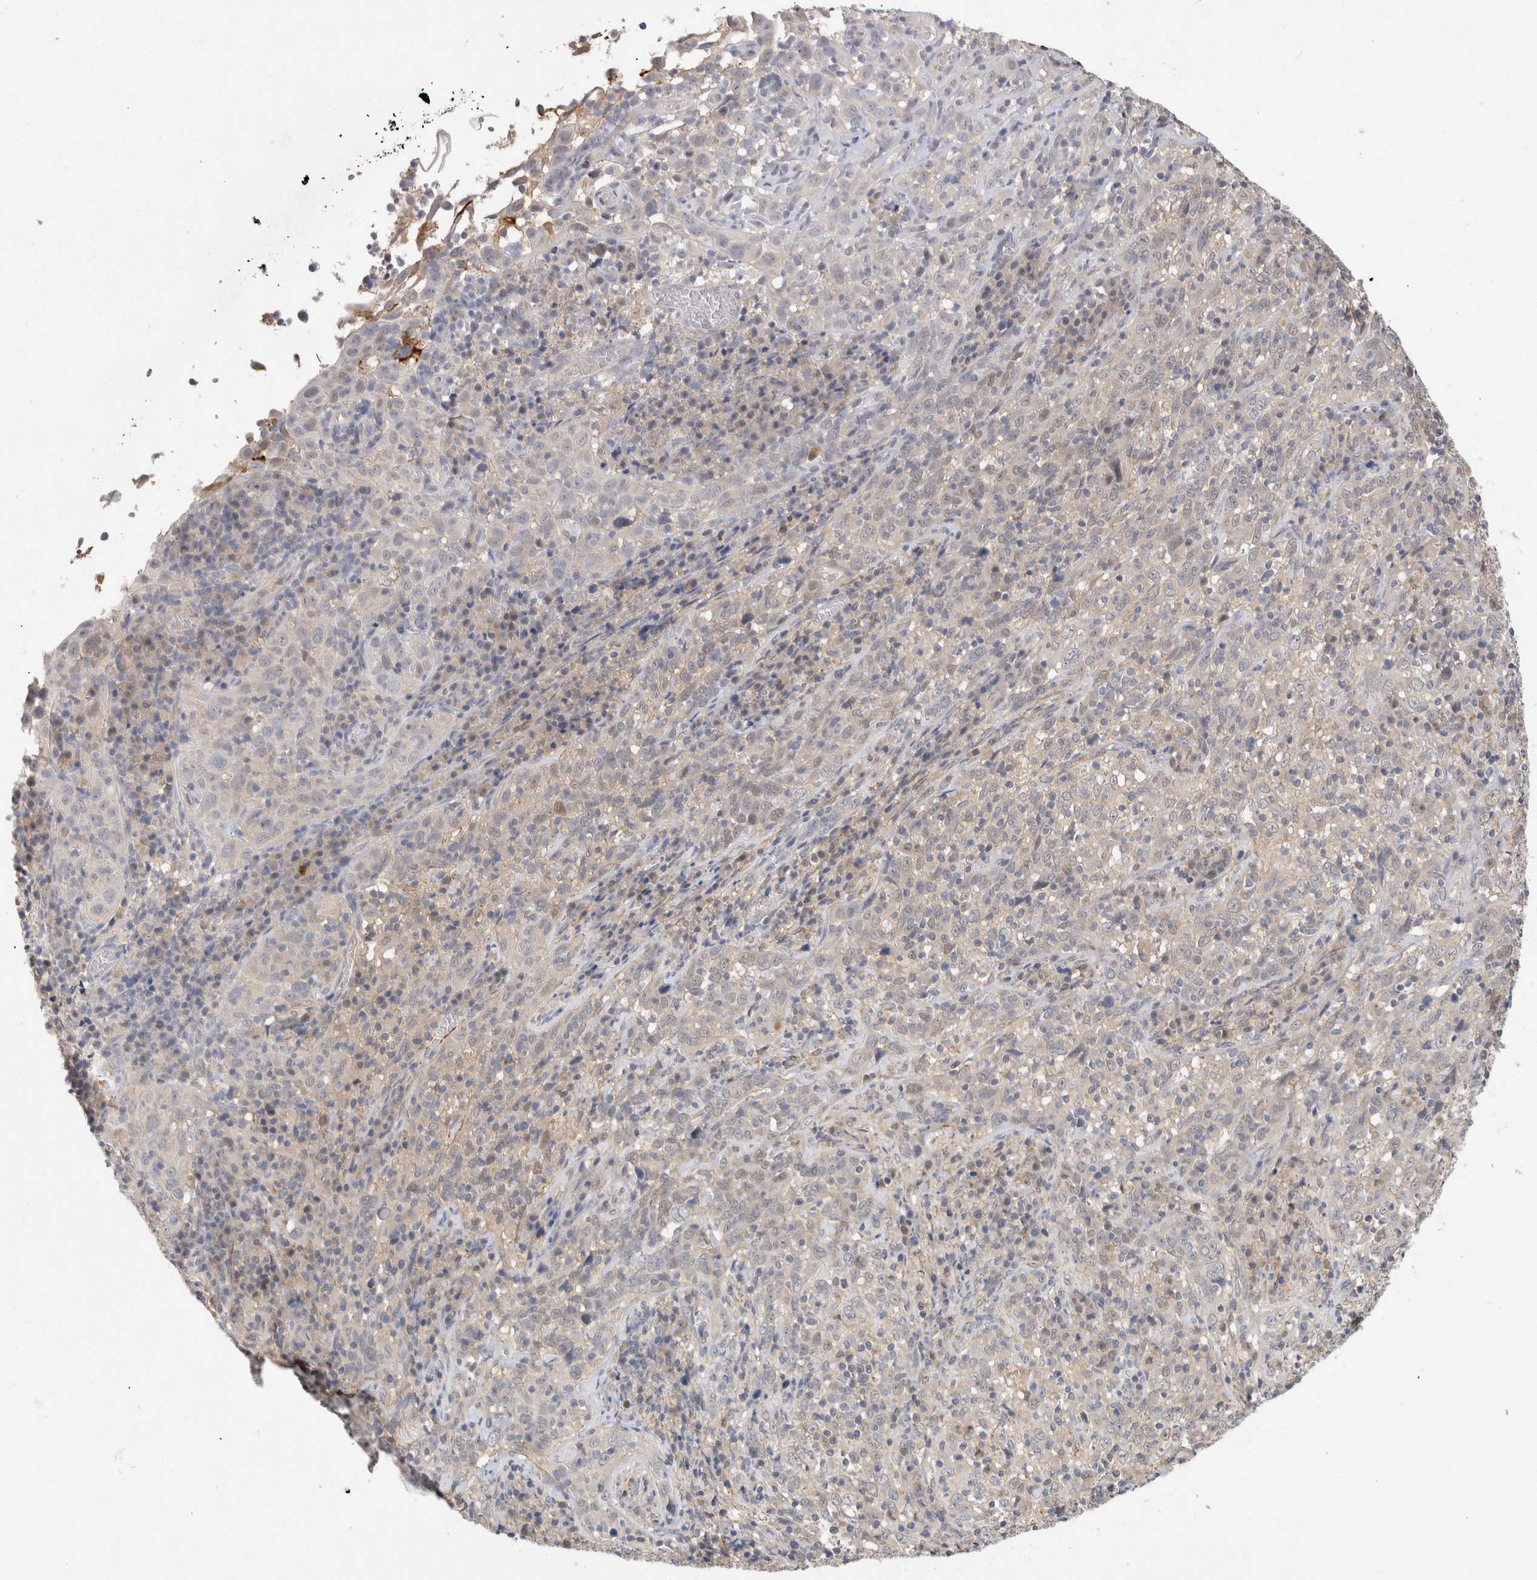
{"staining": {"intensity": "negative", "quantity": "none", "location": "none"}, "tissue": "cervical cancer", "cell_type": "Tumor cells", "image_type": "cancer", "snomed": [{"axis": "morphology", "description": "Squamous cell carcinoma, NOS"}, {"axis": "topography", "description": "Cervix"}], "caption": "Tumor cells show no significant positivity in cervical cancer (squamous cell carcinoma).", "gene": "PGM1", "patient": {"sex": "female", "age": 46}}